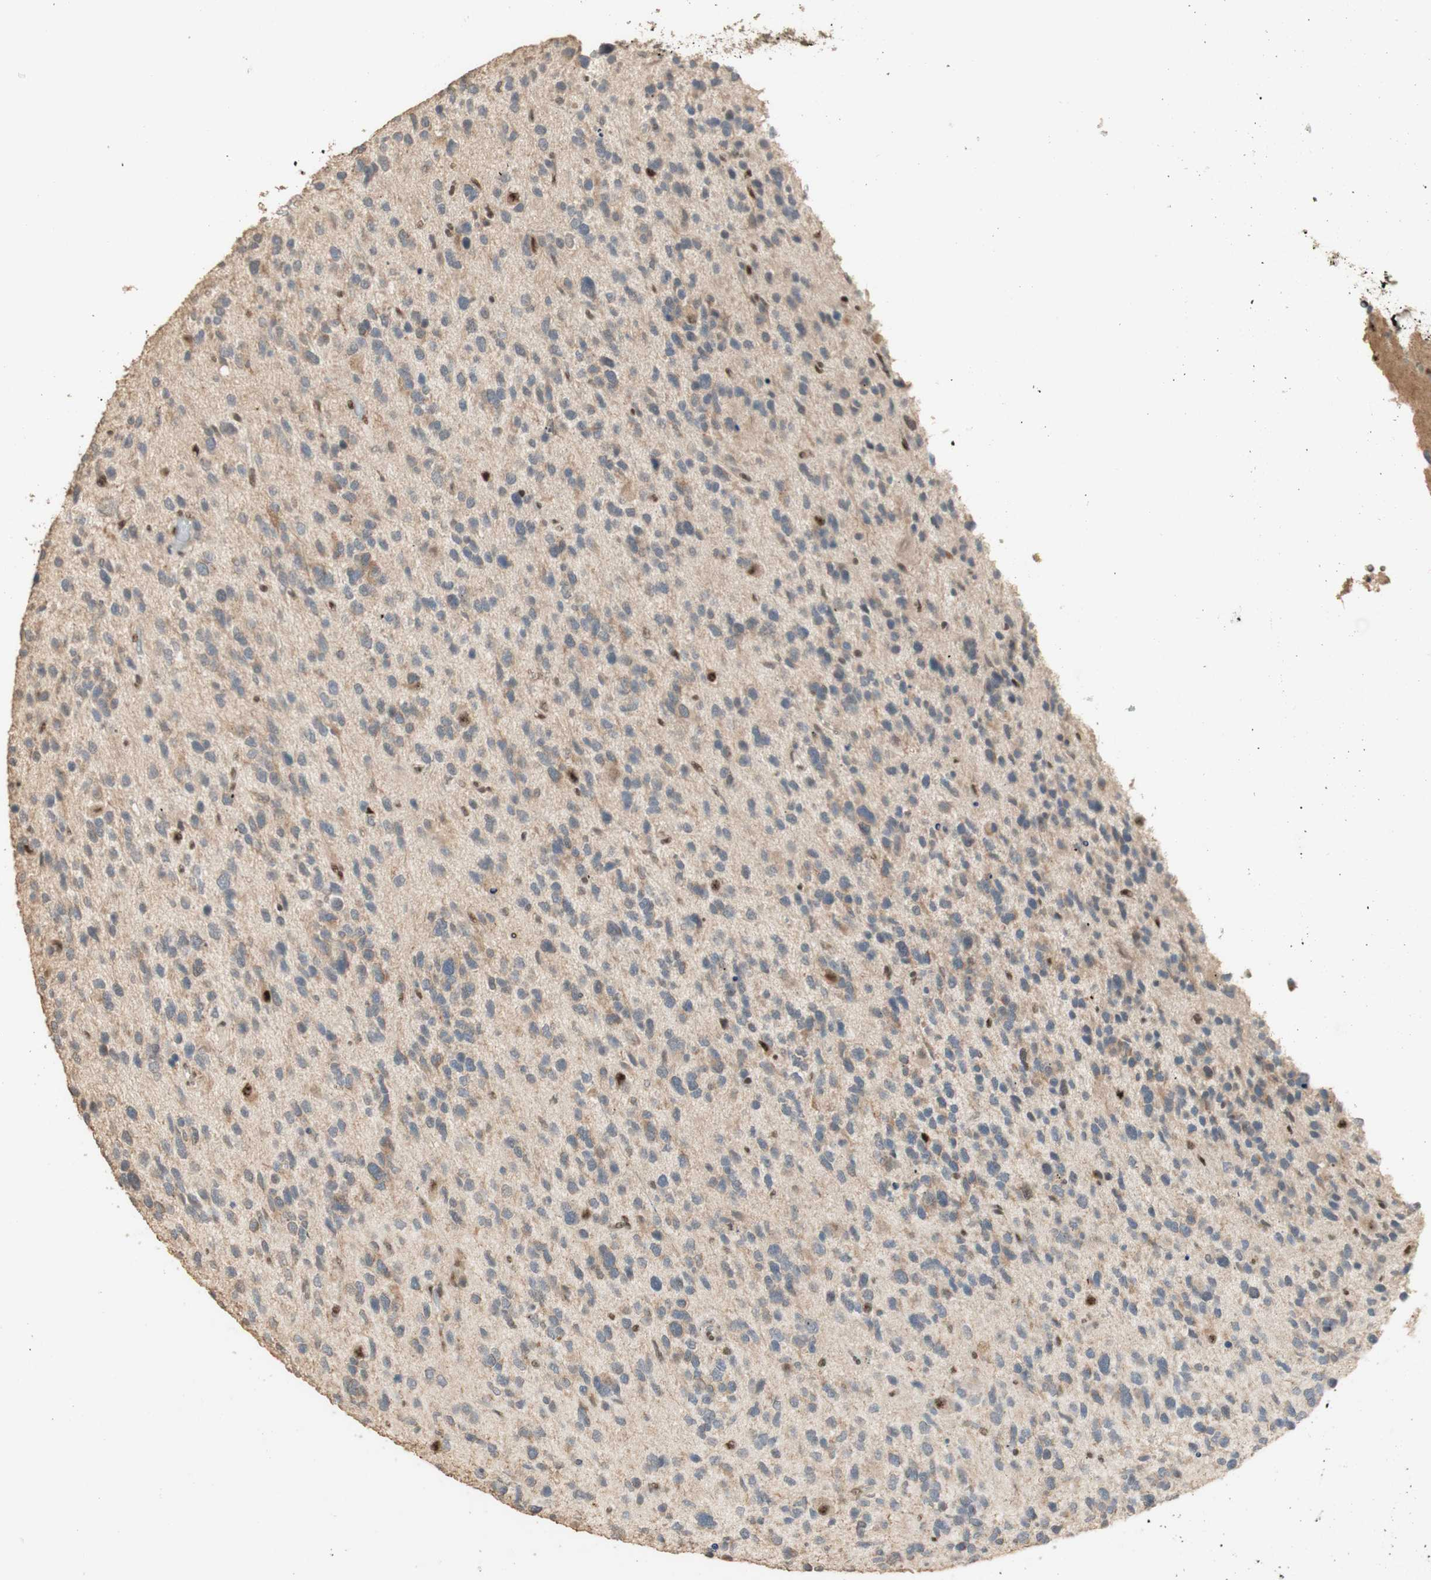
{"staining": {"intensity": "weak", "quantity": "25%-75%", "location": "cytoplasmic/membranous"}, "tissue": "glioma", "cell_type": "Tumor cells", "image_type": "cancer", "snomed": [{"axis": "morphology", "description": "Glioma, malignant, High grade"}, {"axis": "topography", "description": "Brain"}], "caption": "This histopathology image shows immunohistochemistry staining of human glioma, with low weak cytoplasmic/membranous positivity in about 25%-75% of tumor cells.", "gene": "FOXP1", "patient": {"sex": "female", "age": 58}}